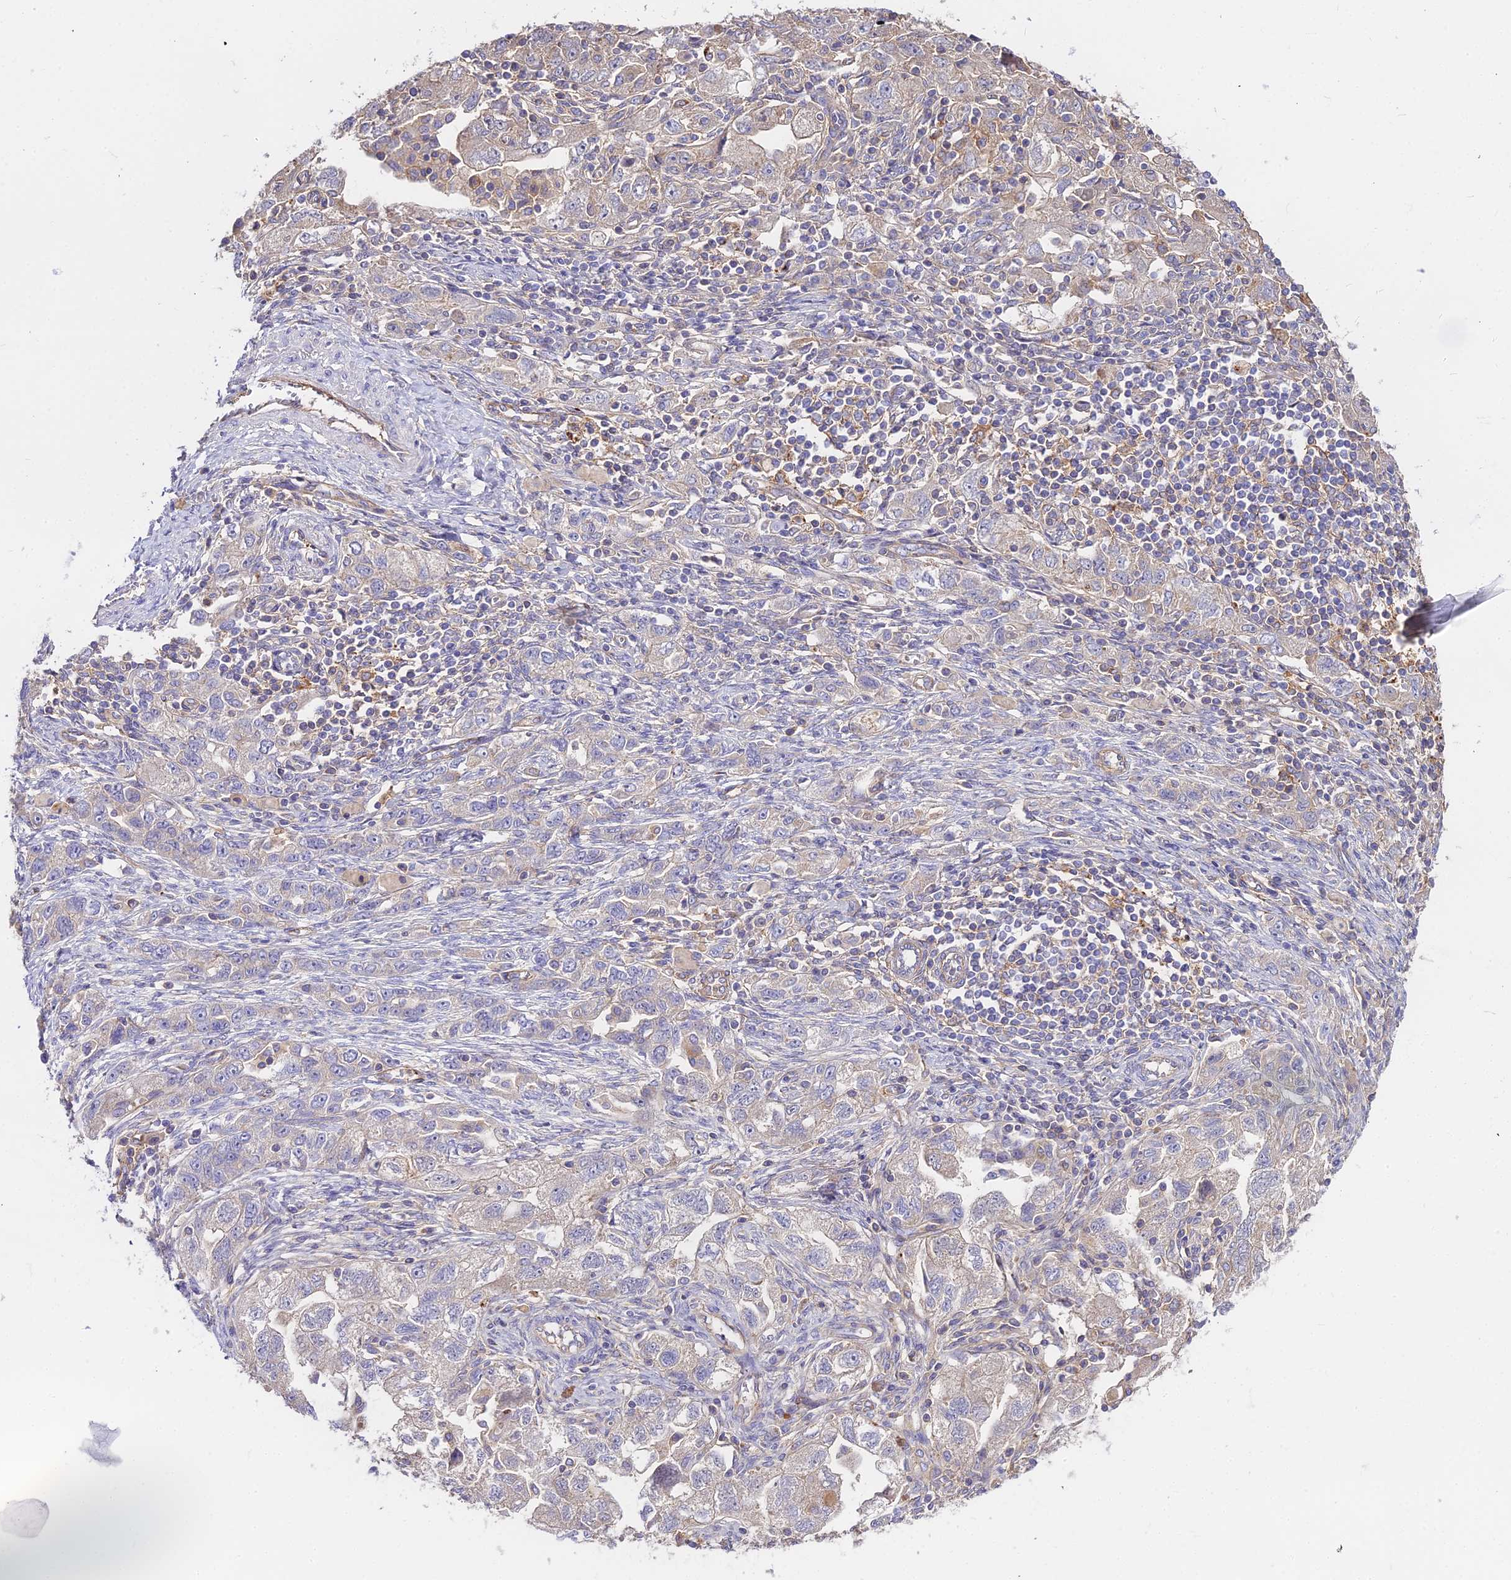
{"staining": {"intensity": "negative", "quantity": "none", "location": "none"}, "tissue": "ovarian cancer", "cell_type": "Tumor cells", "image_type": "cancer", "snomed": [{"axis": "morphology", "description": "Carcinoma, NOS"}, {"axis": "morphology", "description": "Cystadenocarcinoma, serous, NOS"}, {"axis": "topography", "description": "Ovary"}], "caption": "Immunohistochemical staining of human ovarian serous cystadenocarcinoma exhibits no significant positivity in tumor cells. The staining is performed using DAB (3,3'-diaminobenzidine) brown chromogen with nuclei counter-stained in using hematoxylin.", "gene": "GLYAT", "patient": {"sex": "female", "age": 69}}